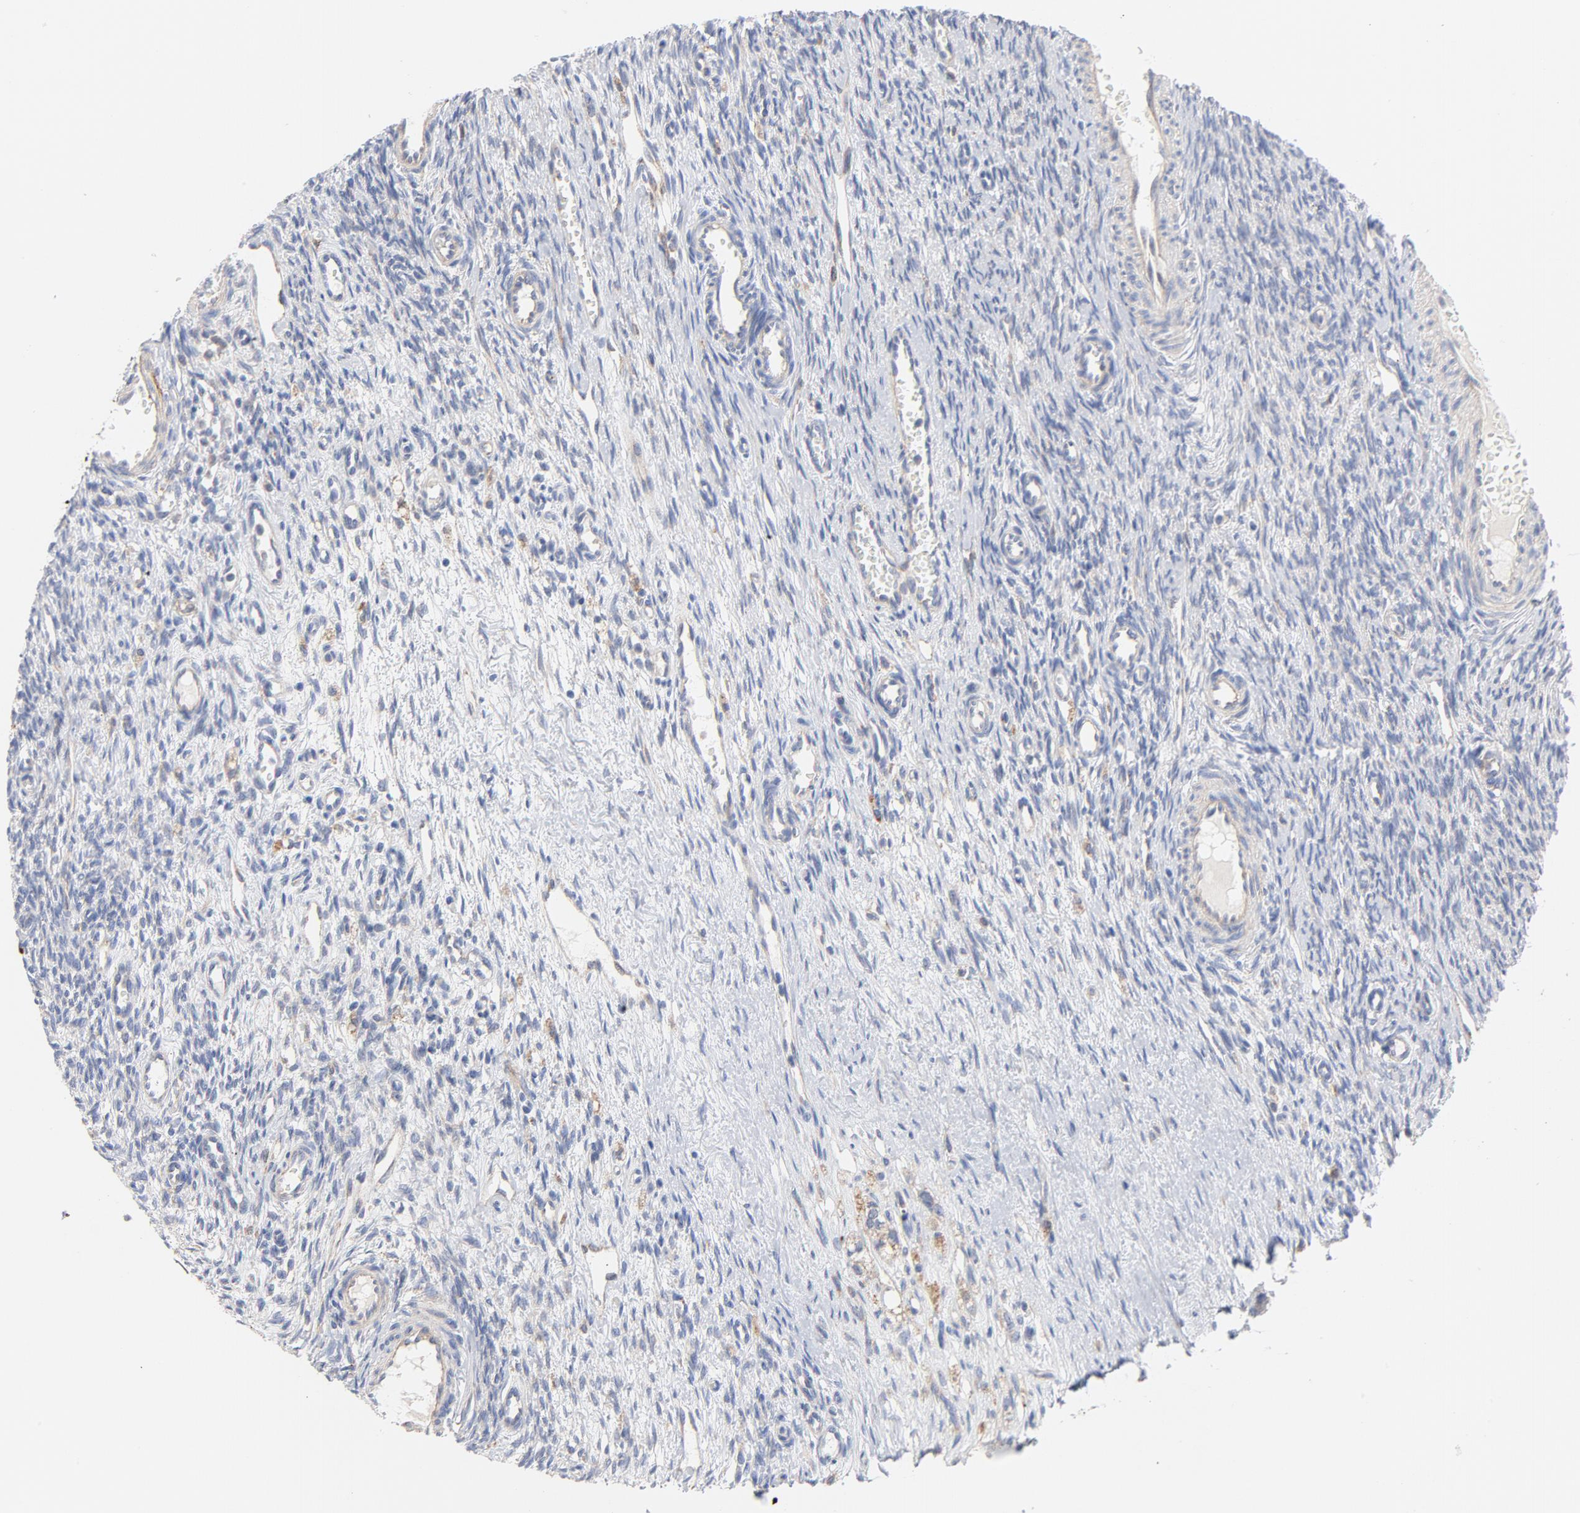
{"staining": {"intensity": "negative", "quantity": "none", "location": "none"}, "tissue": "ovary", "cell_type": "Ovarian stroma cells", "image_type": "normal", "snomed": [{"axis": "morphology", "description": "Normal tissue, NOS"}, {"axis": "topography", "description": "Ovary"}], "caption": "Ovarian stroma cells are negative for protein expression in benign human ovary. (IHC, brightfield microscopy, high magnification).", "gene": "RAPGEF3", "patient": {"sex": "female", "age": 33}}